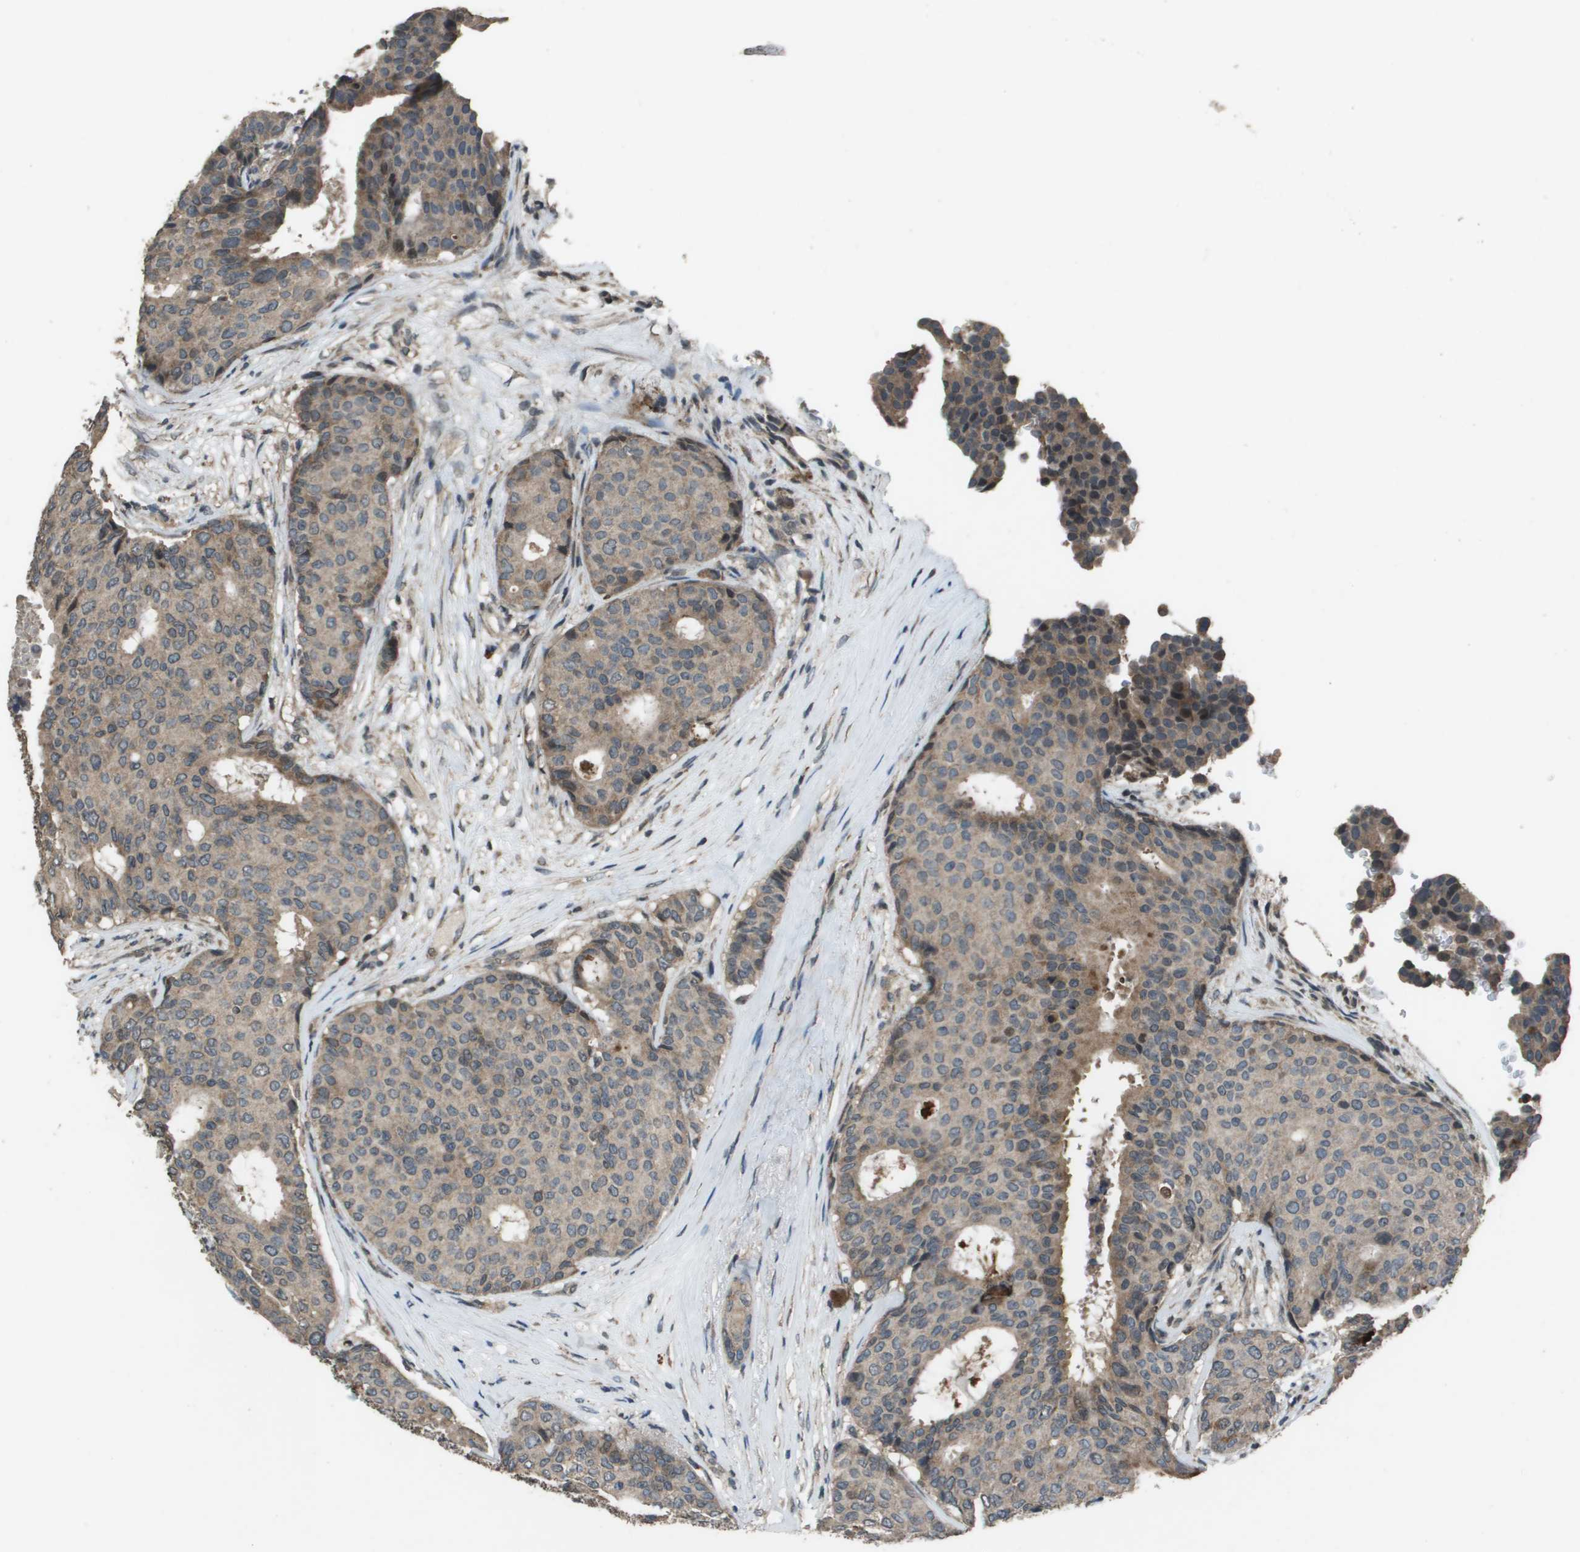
{"staining": {"intensity": "weak", "quantity": ">75%", "location": "cytoplasmic/membranous"}, "tissue": "breast cancer", "cell_type": "Tumor cells", "image_type": "cancer", "snomed": [{"axis": "morphology", "description": "Duct carcinoma"}, {"axis": "topography", "description": "Breast"}], "caption": "Breast cancer stained for a protein (brown) reveals weak cytoplasmic/membranous positive expression in approximately >75% of tumor cells.", "gene": "GOSR2", "patient": {"sex": "female", "age": 75}}